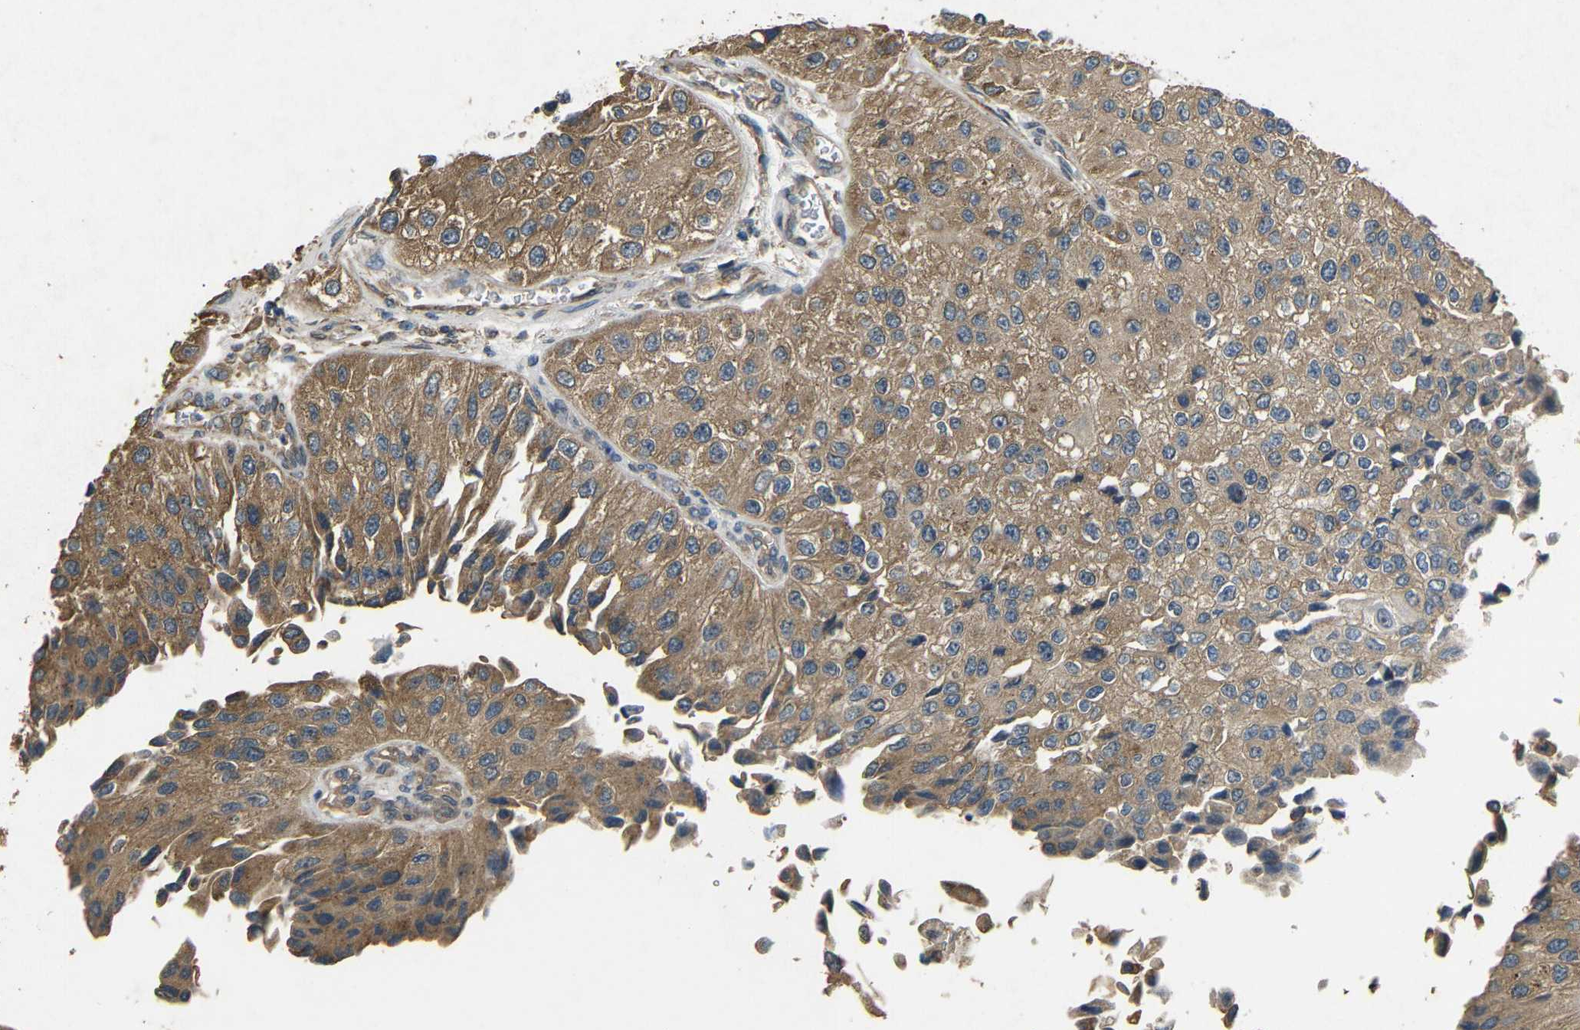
{"staining": {"intensity": "moderate", "quantity": ">75%", "location": "cytoplasmic/membranous"}, "tissue": "urothelial cancer", "cell_type": "Tumor cells", "image_type": "cancer", "snomed": [{"axis": "morphology", "description": "Urothelial carcinoma, High grade"}, {"axis": "topography", "description": "Kidney"}, {"axis": "topography", "description": "Urinary bladder"}], "caption": "DAB immunohistochemical staining of human high-grade urothelial carcinoma exhibits moderate cytoplasmic/membranous protein positivity in about >75% of tumor cells. The staining is performed using DAB (3,3'-diaminobenzidine) brown chromogen to label protein expression. The nuclei are counter-stained blue using hematoxylin.", "gene": "BNIP3", "patient": {"sex": "male", "age": 77}}